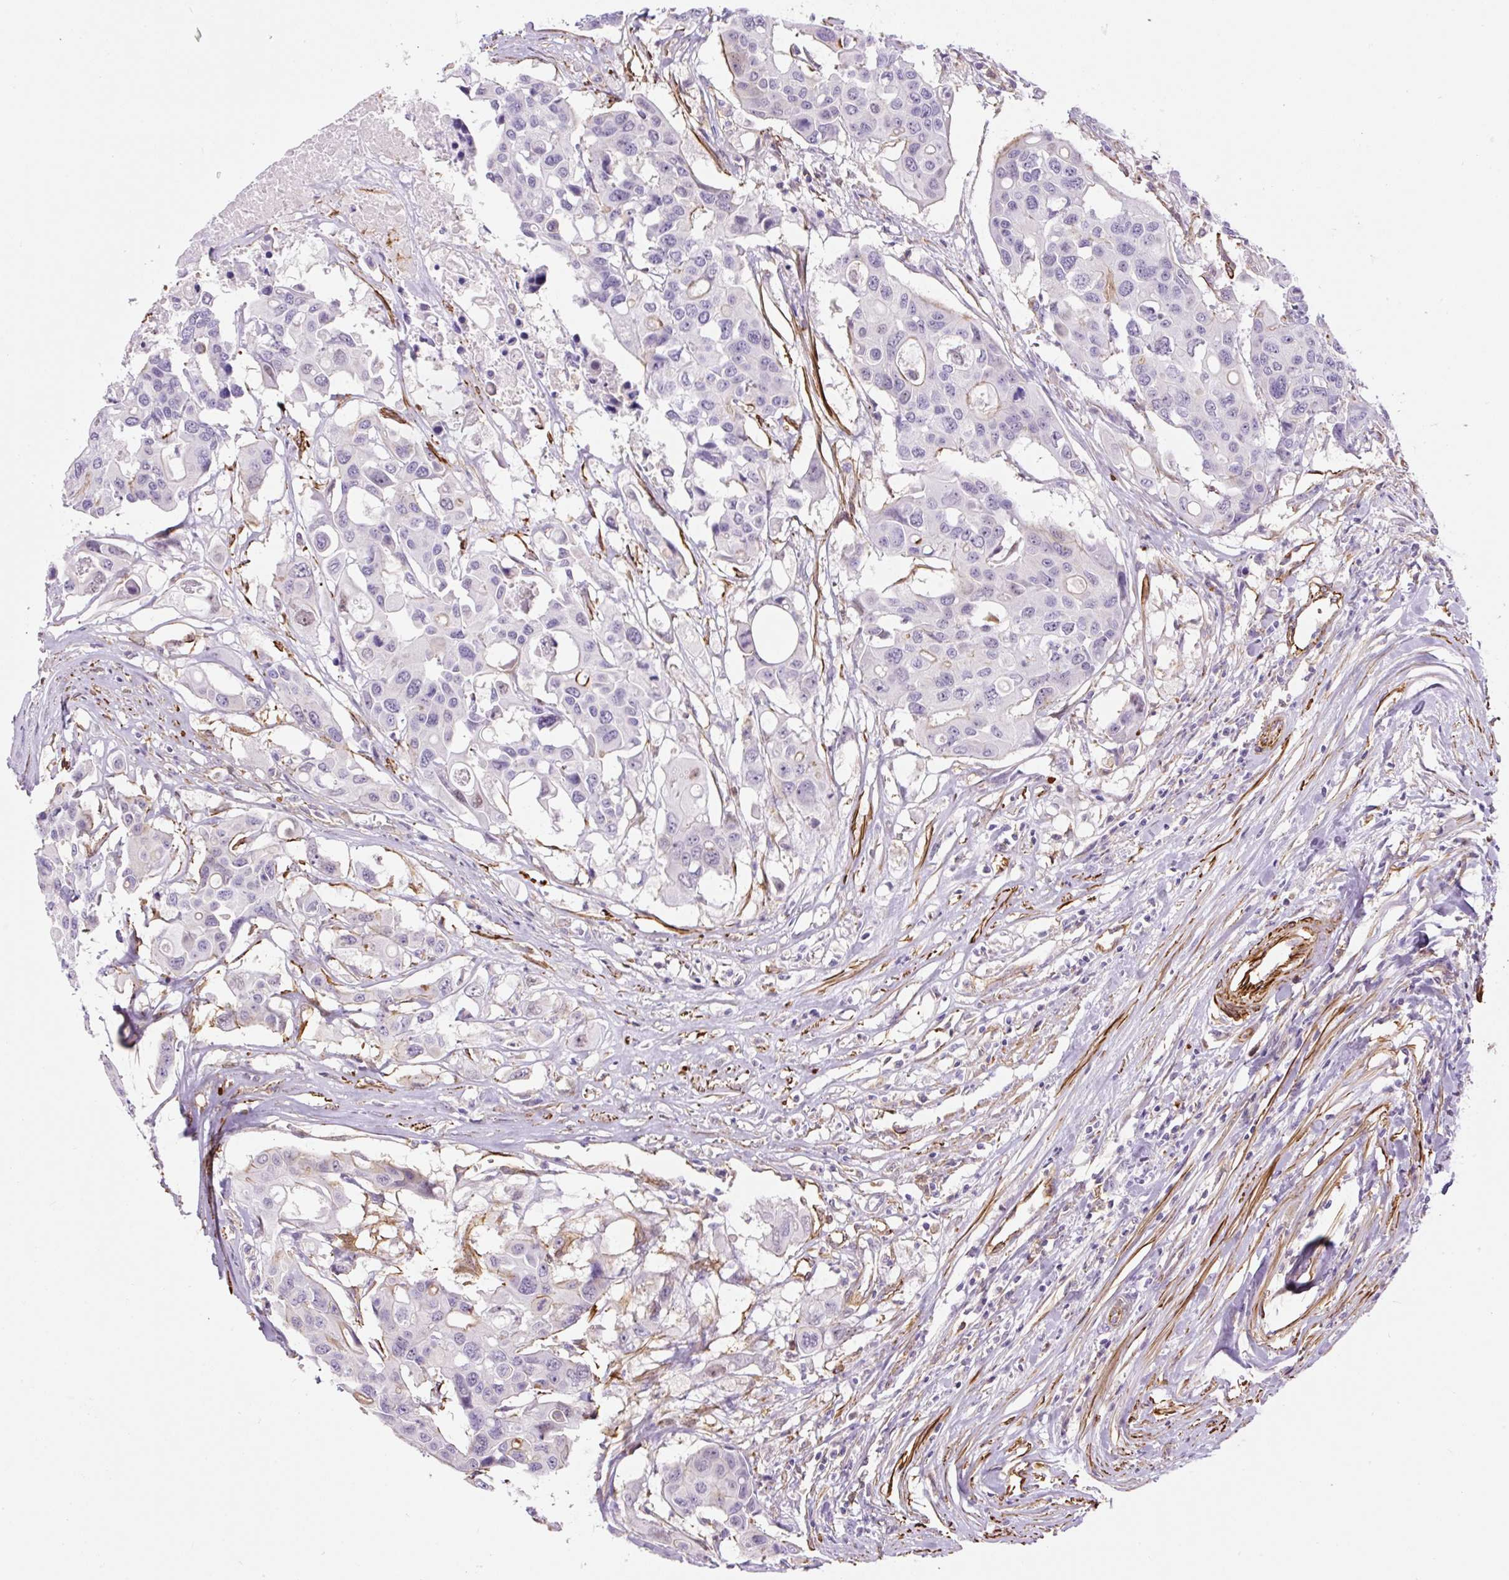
{"staining": {"intensity": "negative", "quantity": "none", "location": "none"}, "tissue": "colorectal cancer", "cell_type": "Tumor cells", "image_type": "cancer", "snomed": [{"axis": "morphology", "description": "Adenocarcinoma, NOS"}, {"axis": "topography", "description": "Colon"}], "caption": "High power microscopy histopathology image of an immunohistochemistry (IHC) photomicrograph of colorectal cancer, revealing no significant staining in tumor cells.", "gene": "B3GALT5", "patient": {"sex": "male", "age": 77}}